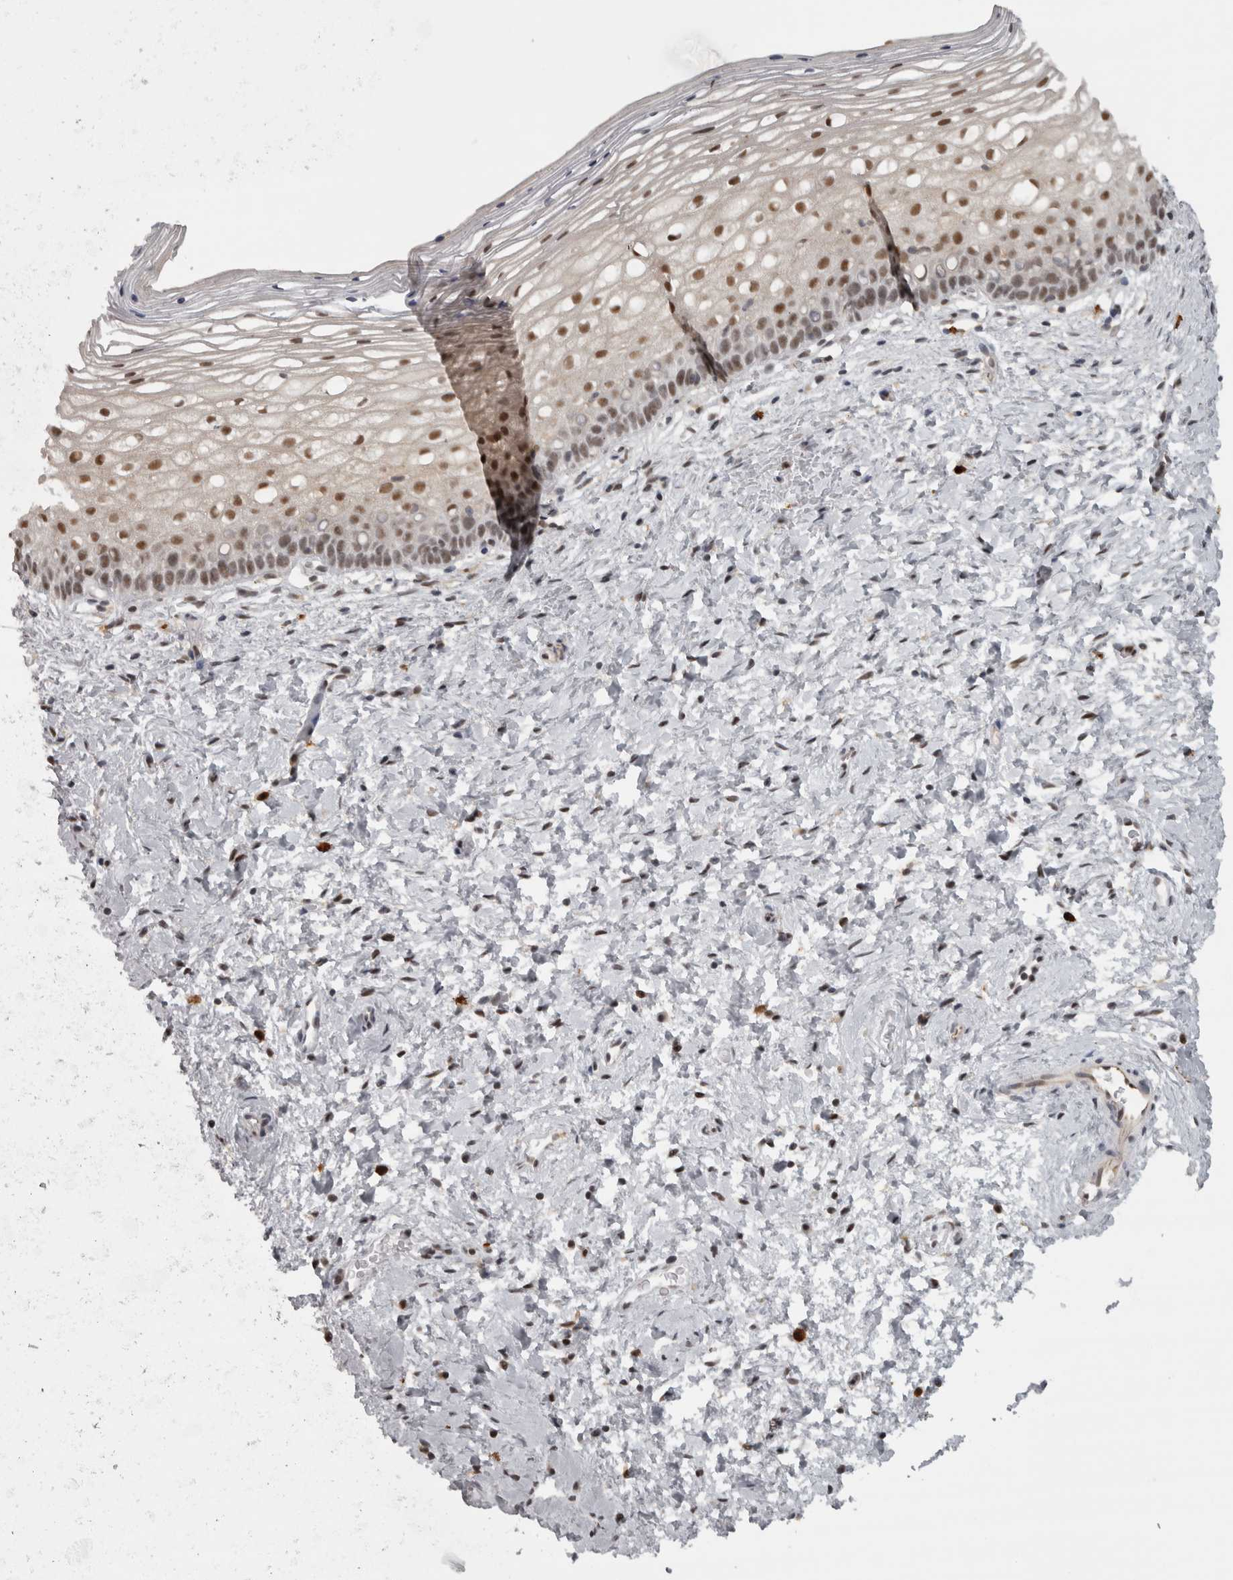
{"staining": {"intensity": "moderate", "quantity": "25%-75%", "location": "nuclear"}, "tissue": "cervix", "cell_type": "Squamous epithelial cells", "image_type": "normal", "snomed": [{"axis": "morphology", "description": "Normal tissue, NOS"}, {"axis": "topography", "description": "Cervix"}], "caption": "Brown immunohistochemical staining in normal cervix demonstrates moderate nuclear expression in approximately 25%-75% of squamous epithelial cells.", "gene": "MICU3", "patient": {"sex": "female", "age": 72}}